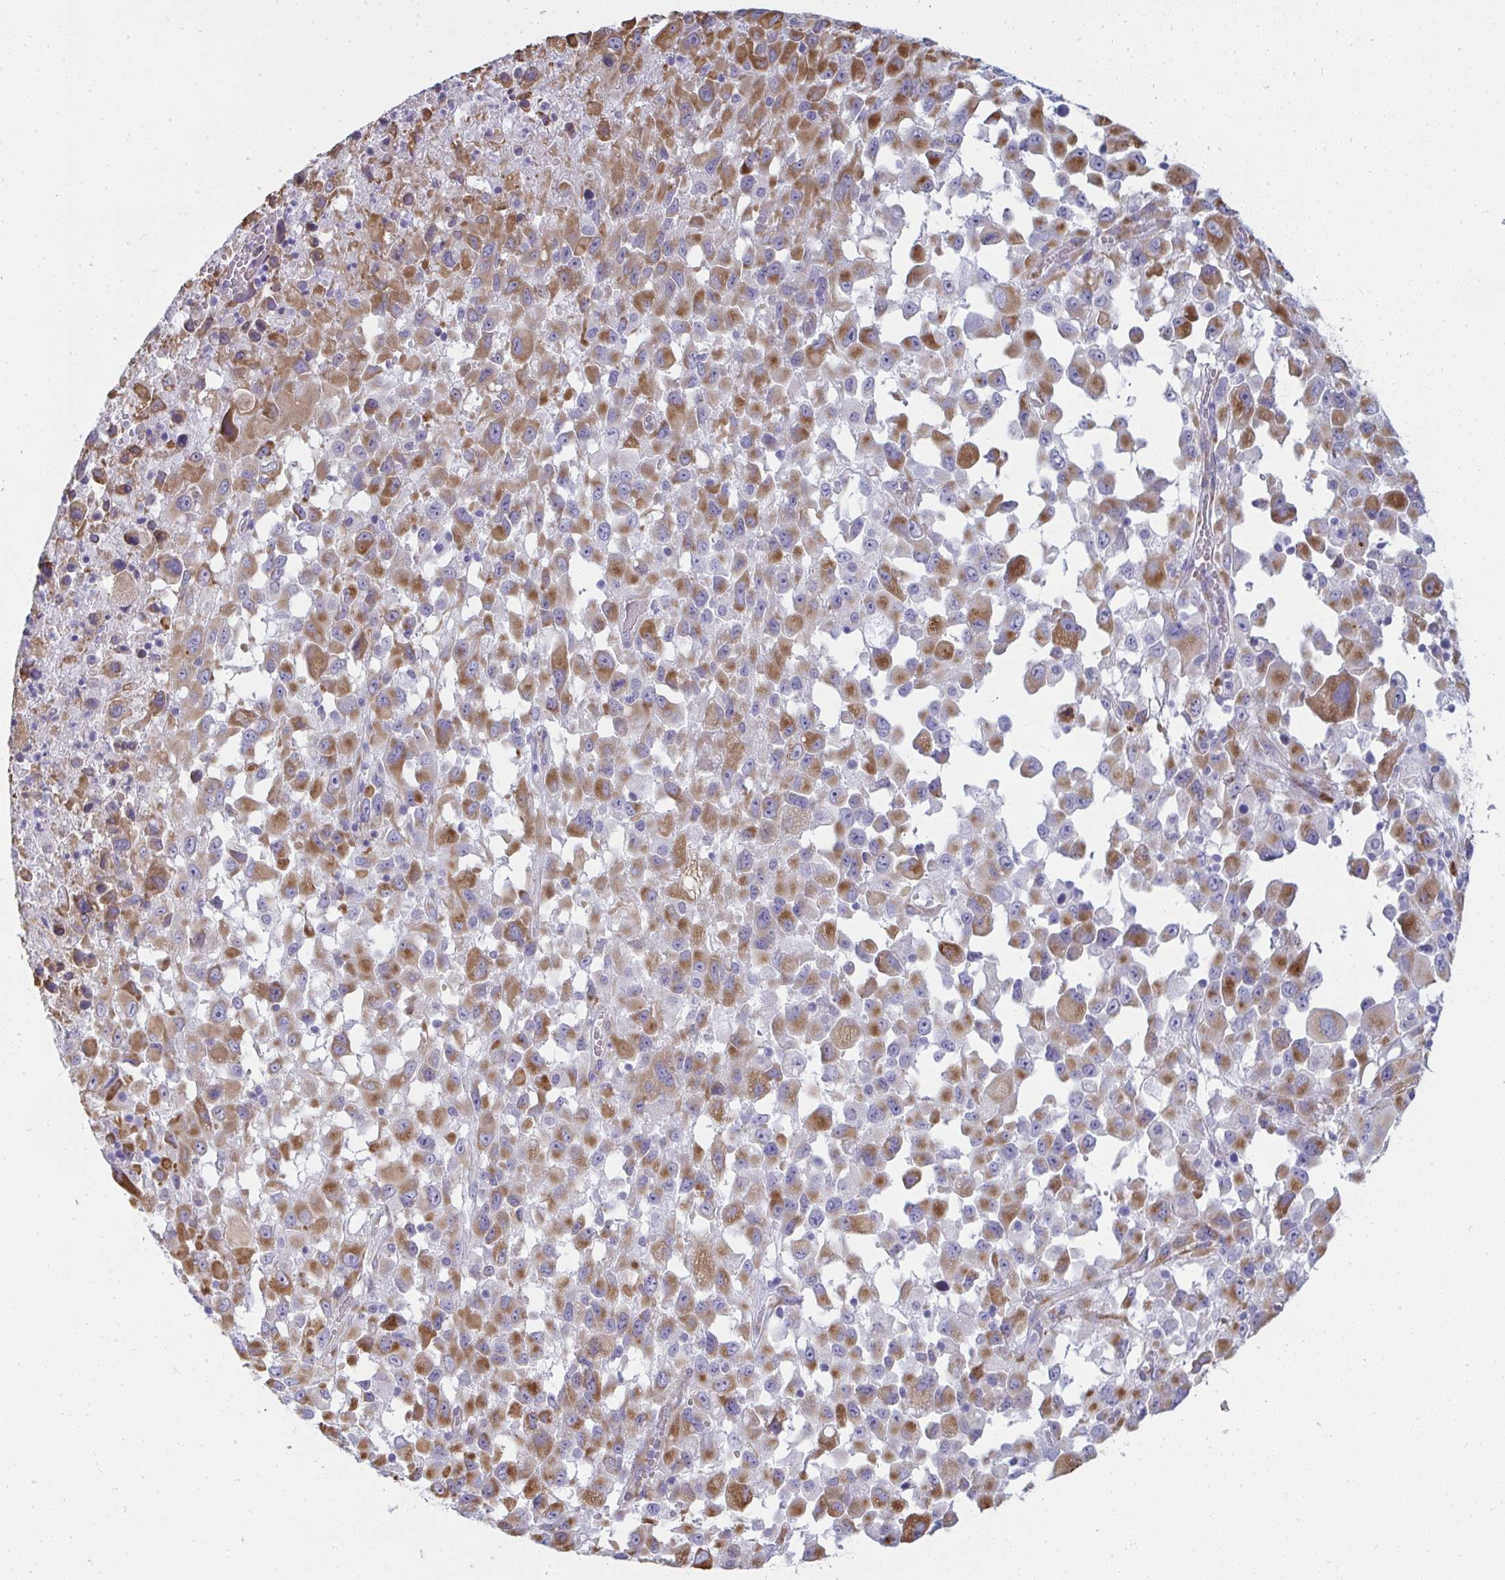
{"staining": {"intensity": "moderate", "quantity": ">75%", "location": "cytoplasmic/membranous"}, "tissue": "melanoma", "cell_type": "Tumor cells", "image_type": "cancer", "snomed": [{"axis": "morphology", "description": "Malignant melanoma, Metastatic site"}, {"axis": "topography", "description": "Soft tissue"}], "caption": "Melanoma stained with a brown dye reveals moderate cytoplasmic/membranous positive staining in about >75% of tumor cells.", "gene": "SHROOM1", "patient": {"sex": "male", "age": 50}}